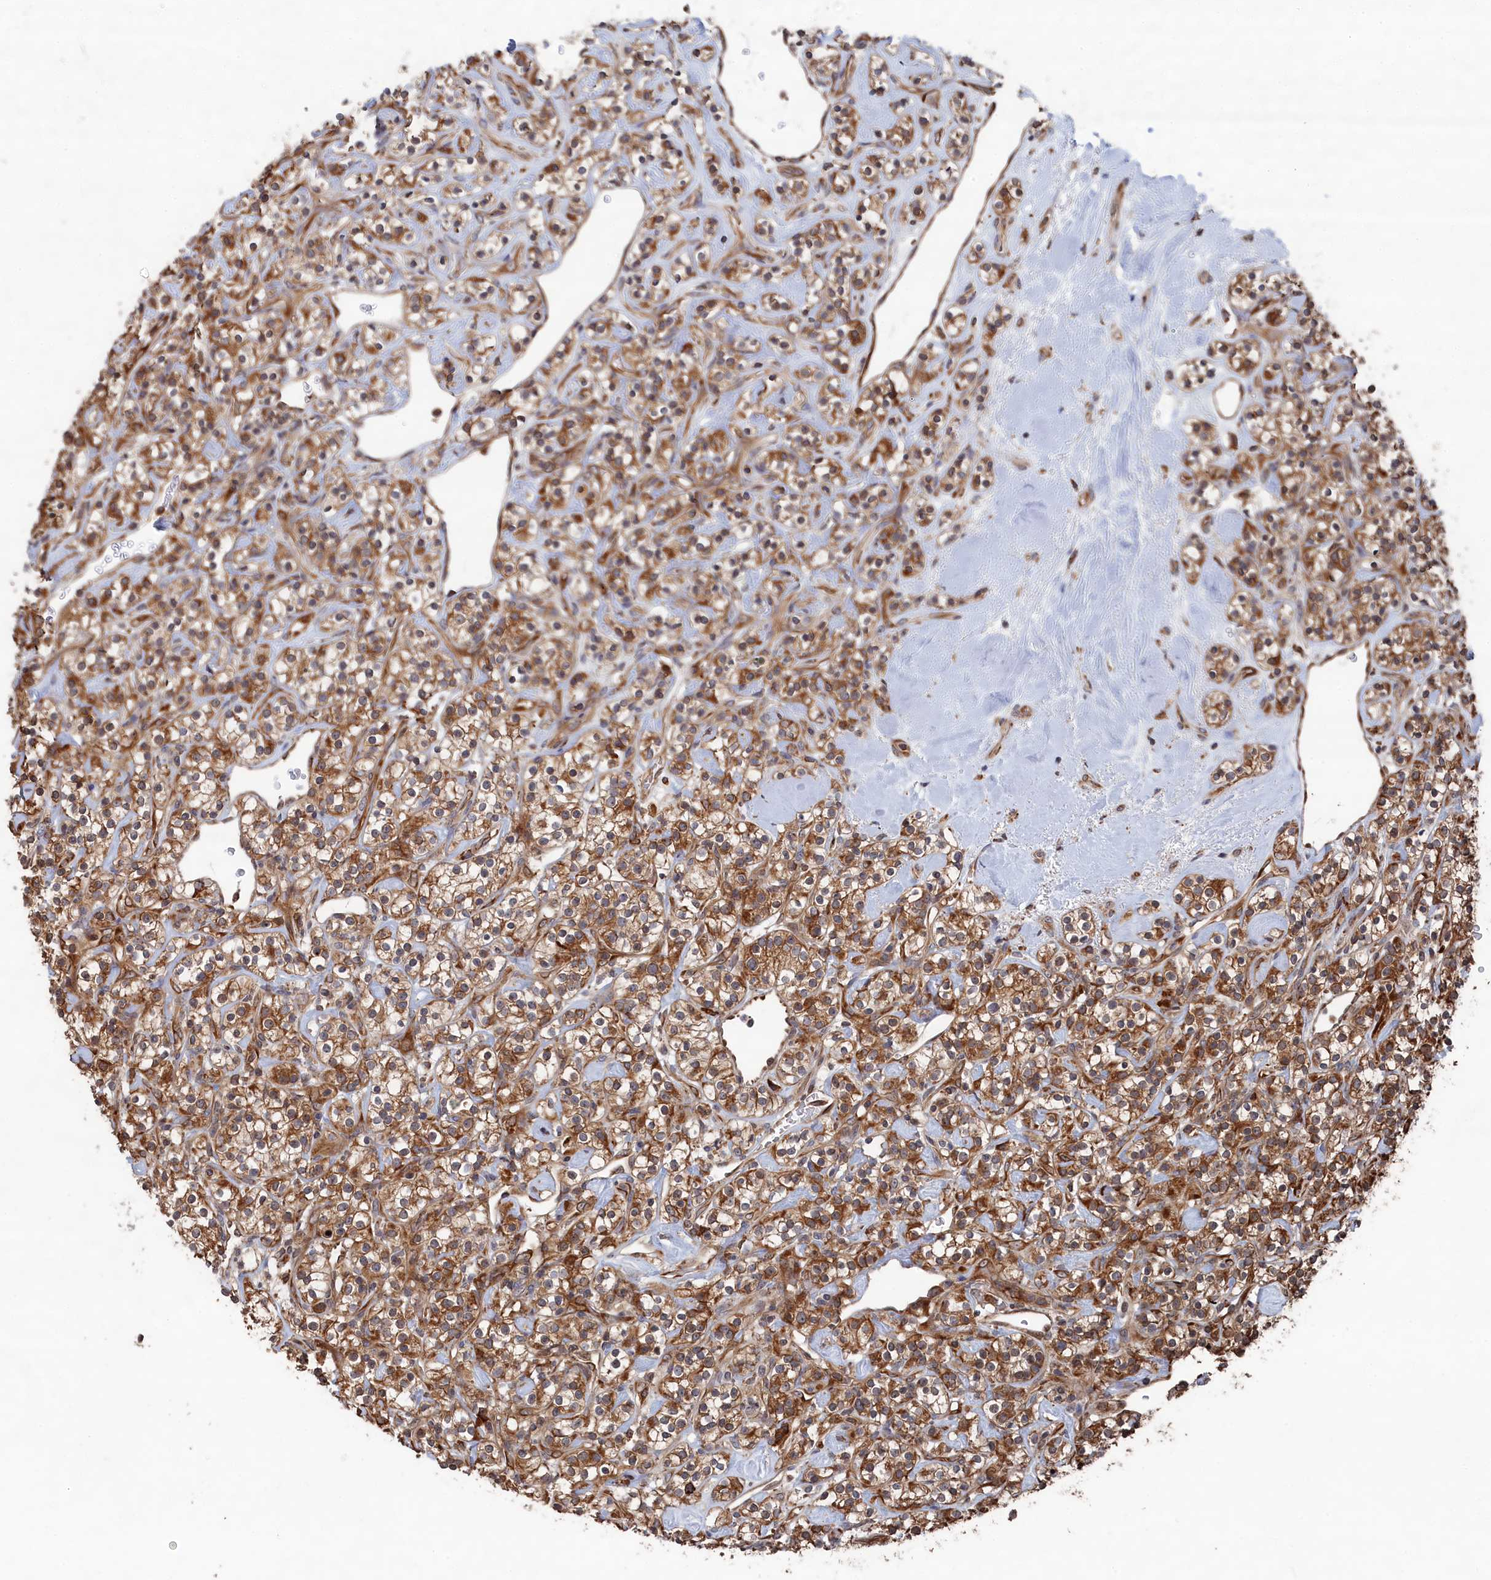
{"staining": {"intensity": "moderate", "quantity": ">75%", "location": "cytoplasmic/membranous"}, "tissue": "renal cancer", "cell_type": "Tumor cells", "image_type": "cancer", "snomed": [{"axis": "morphology", "description": "Adenocarcinoma, NOS"}, {"axis": "topography", "description": "Kidney"}], "caption": "High-magnification brightfield microscopy of renal cancer stained with DAB (brown) and counterstained with hematoxylin (blue). tumor cells exhibit moderate cytoplasmic/membranous positivity is present in approximately>75% of cells.", "gene": "BPIFB6", "patient": {"sex": "male", "age": 77}}